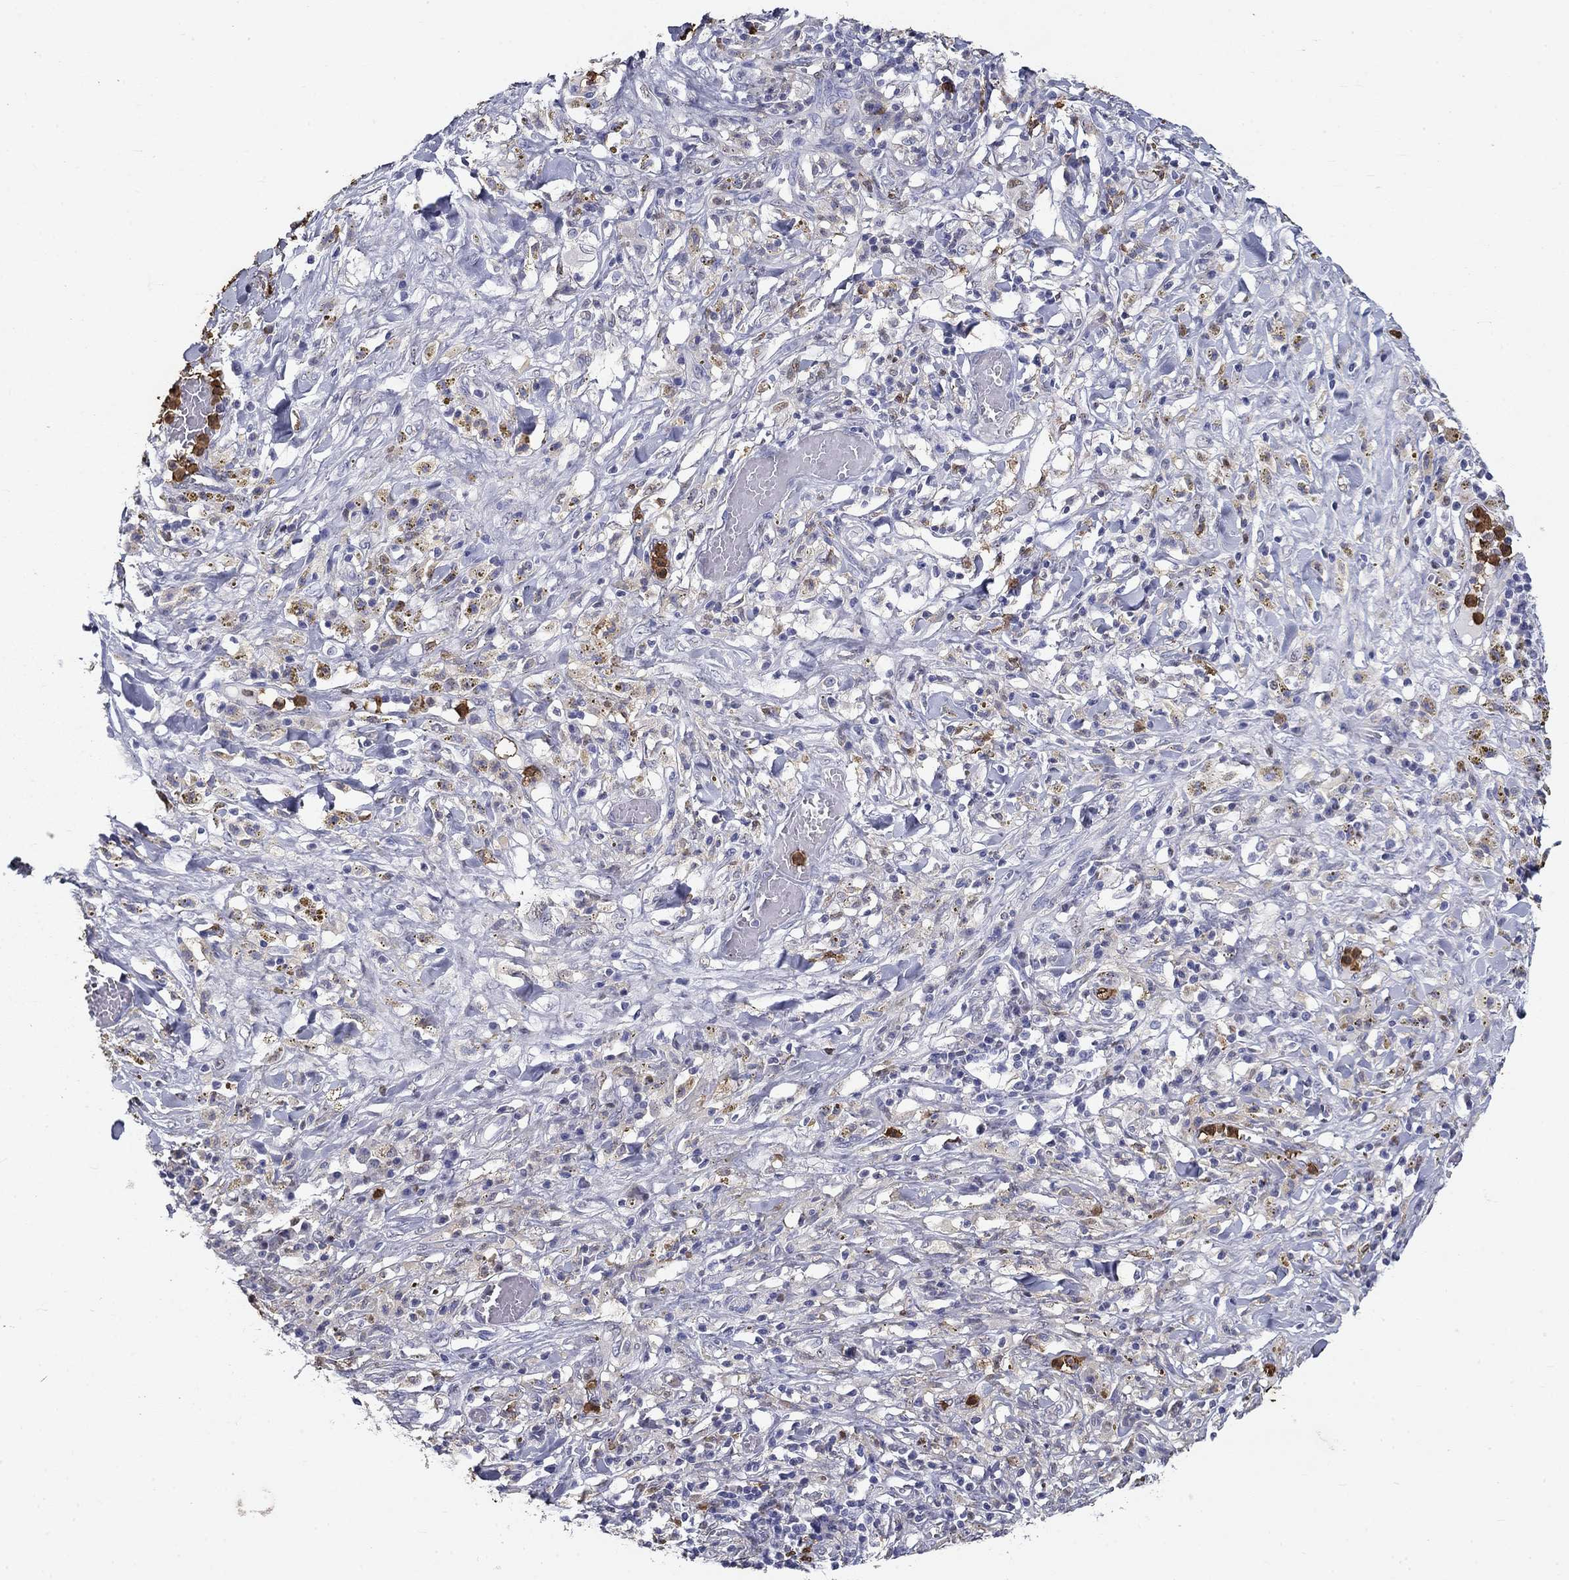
{"staining": {"intensity": "negative", "quantity": "none", "location": "none"}, "tissue": "melanoma", "cell_type": "Tumor cells", "image_type": "cancer", "snomed": [{"axis": "morphology", "description": "Malignant melanoma, NOS"}, {"axis": "topography", "description": "Skin"}], "caption": "Protein analysis of melanoma reveals no significant expression in tumor cells.", "gene": "IGSF8", "patient": {"sex": "female", "age": 91}}